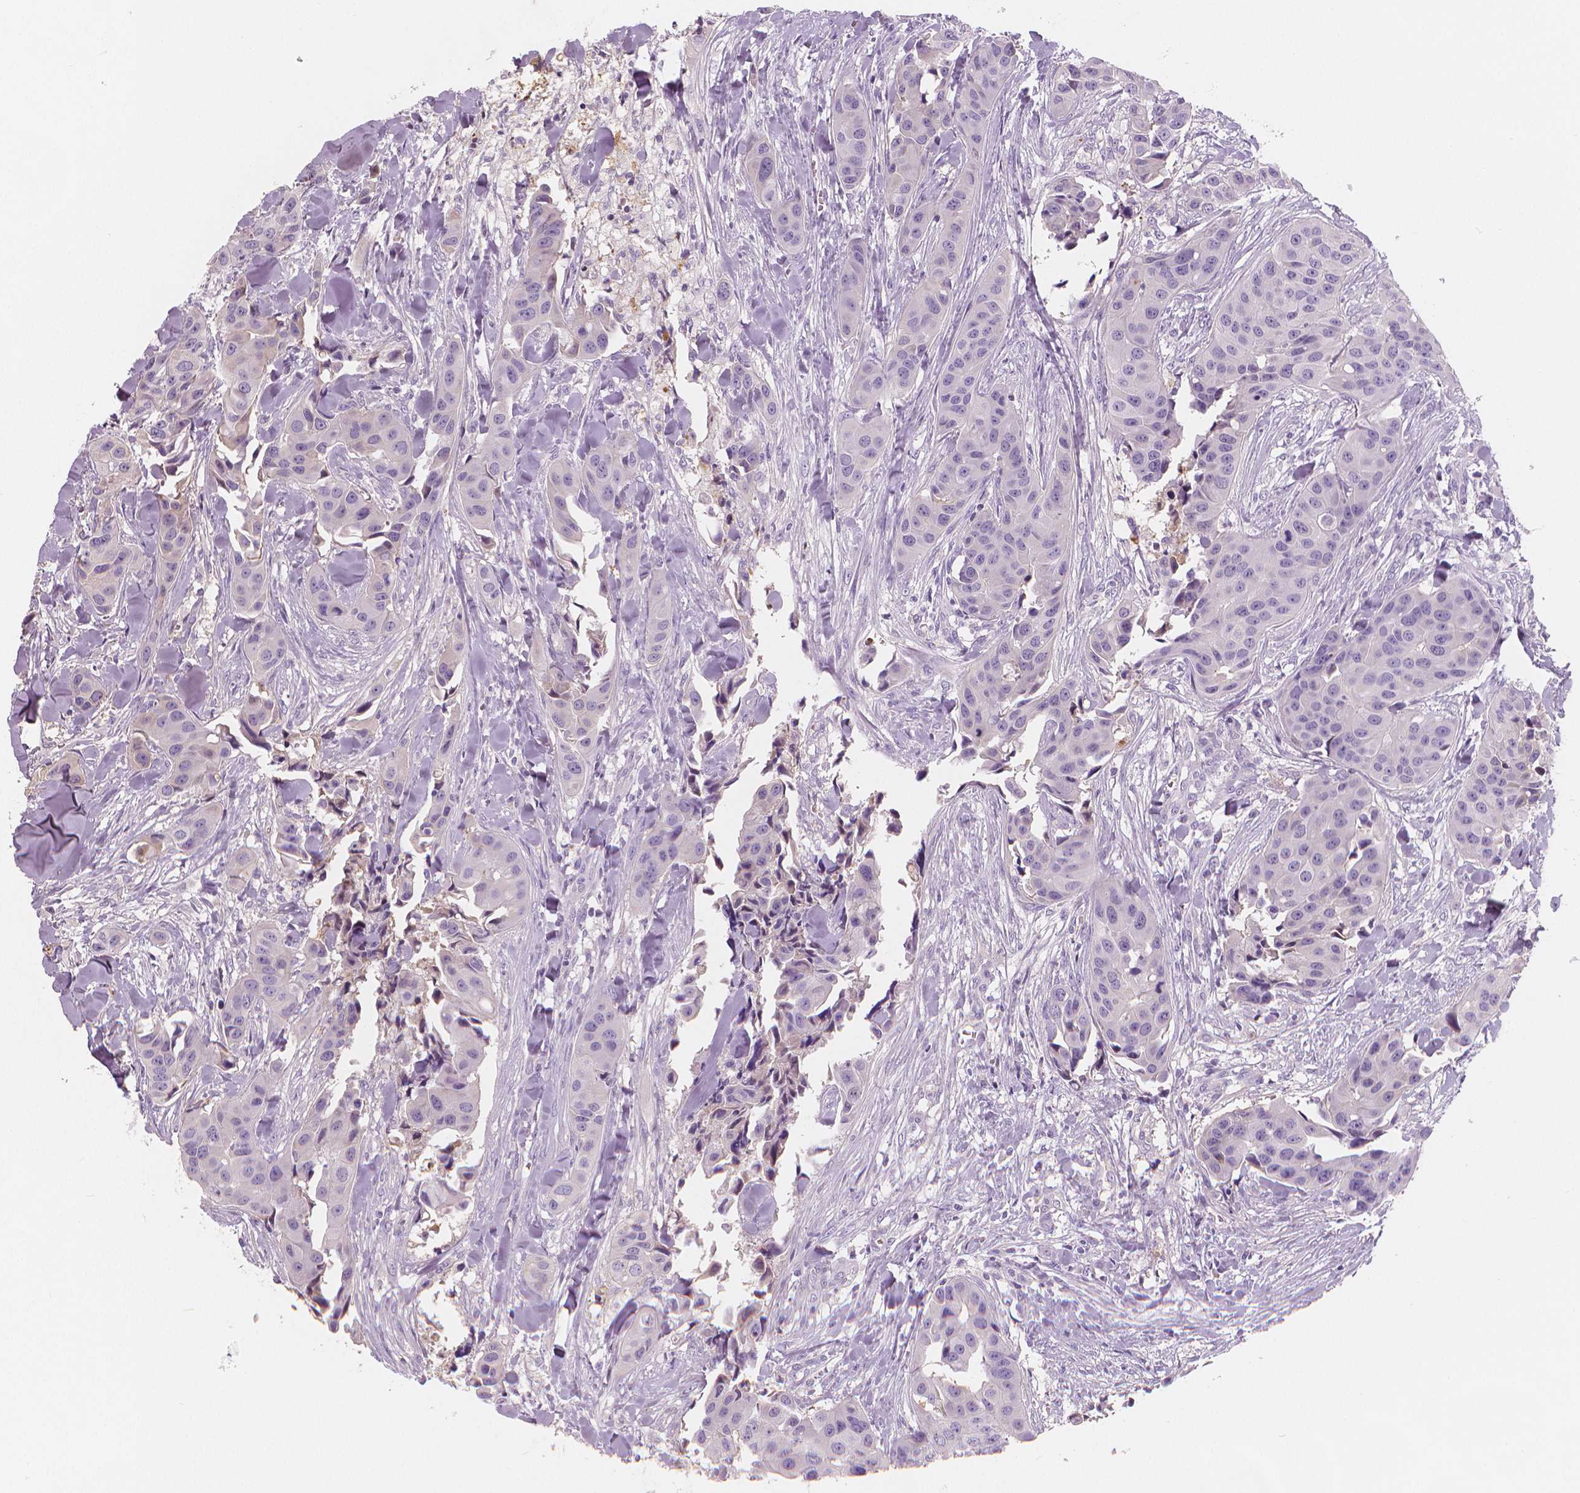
{"staining": {"intensity": "negative", "quantity": "none", "location": "none"}, "tissue": "head and neck cancer", "cell_type": "Tumor cells", "image_type": "cancer", "snomed": [{"axis": "morphology", "description": "Adenocarcinoma, NOS"}, {"axis": "topography", "description": "Head-Neck"}], "caption": "Tumor cells show no significant protein staining in head and neck adenocarcinoma. (DAB (3,3'-diaminobenzidine) immunohistochemistry visualized using brightfield microscopy, high magnification).", "gene": "APOA4", "patient": {"sex": "male", "age": 76}}